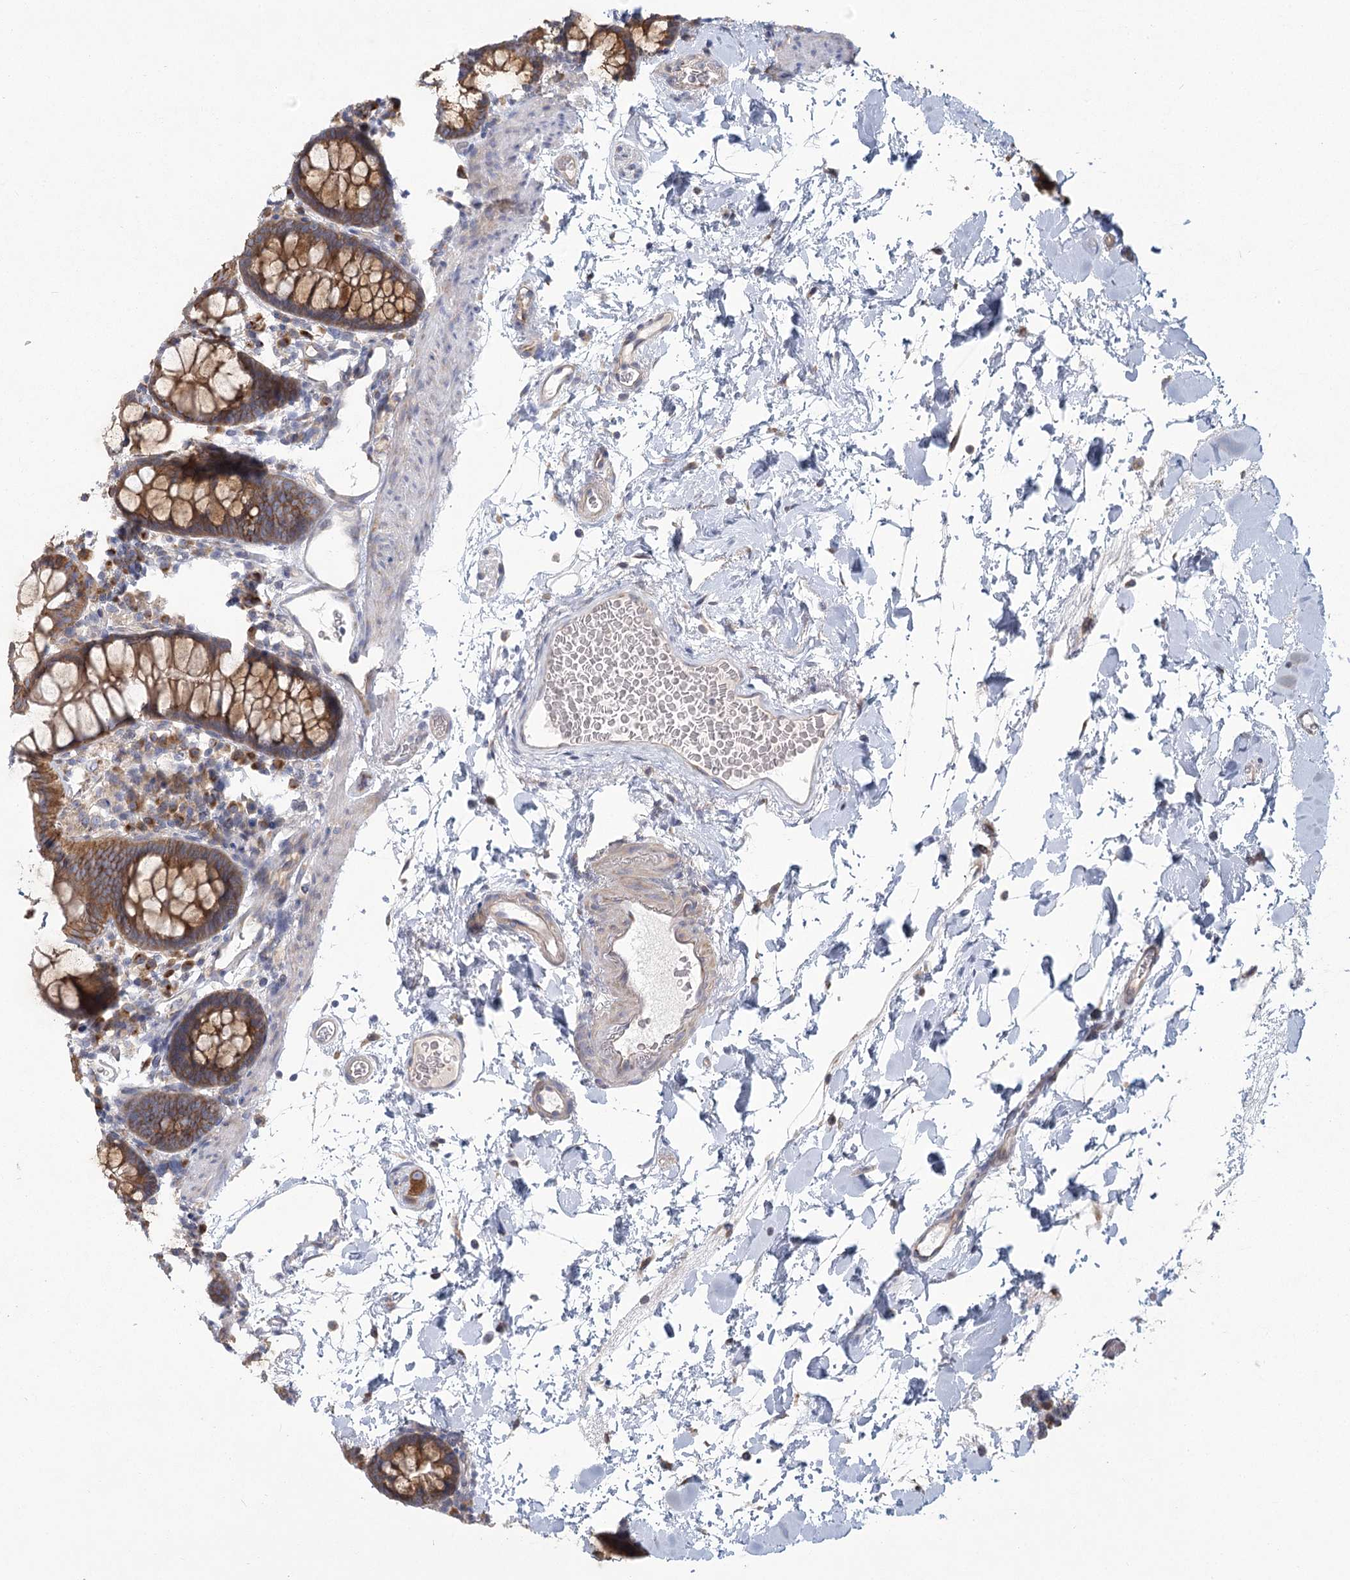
{"staining": {"intensity": "weak", "quantity": ">75%", "location": "cytoplasmic/membranous"}, "tissue": "colon", "cell_type": "Endothelial cells", "image_type": "normal", "snomed": [{"axis": "morphology", "description": "Normal tissue, NOS"}, {"axis": "topography", "description": "Colon"}], "caption": "Immunohistochemistry of unremarkable colon exhibits low levels of weak cytoplasmic/membranous expression in approximately >75% of endothelial cells. (IHC, brightfield microscopy, high magnification).", "gene": "CNTLN", "patient": {"sex": "male", "age": 75}}